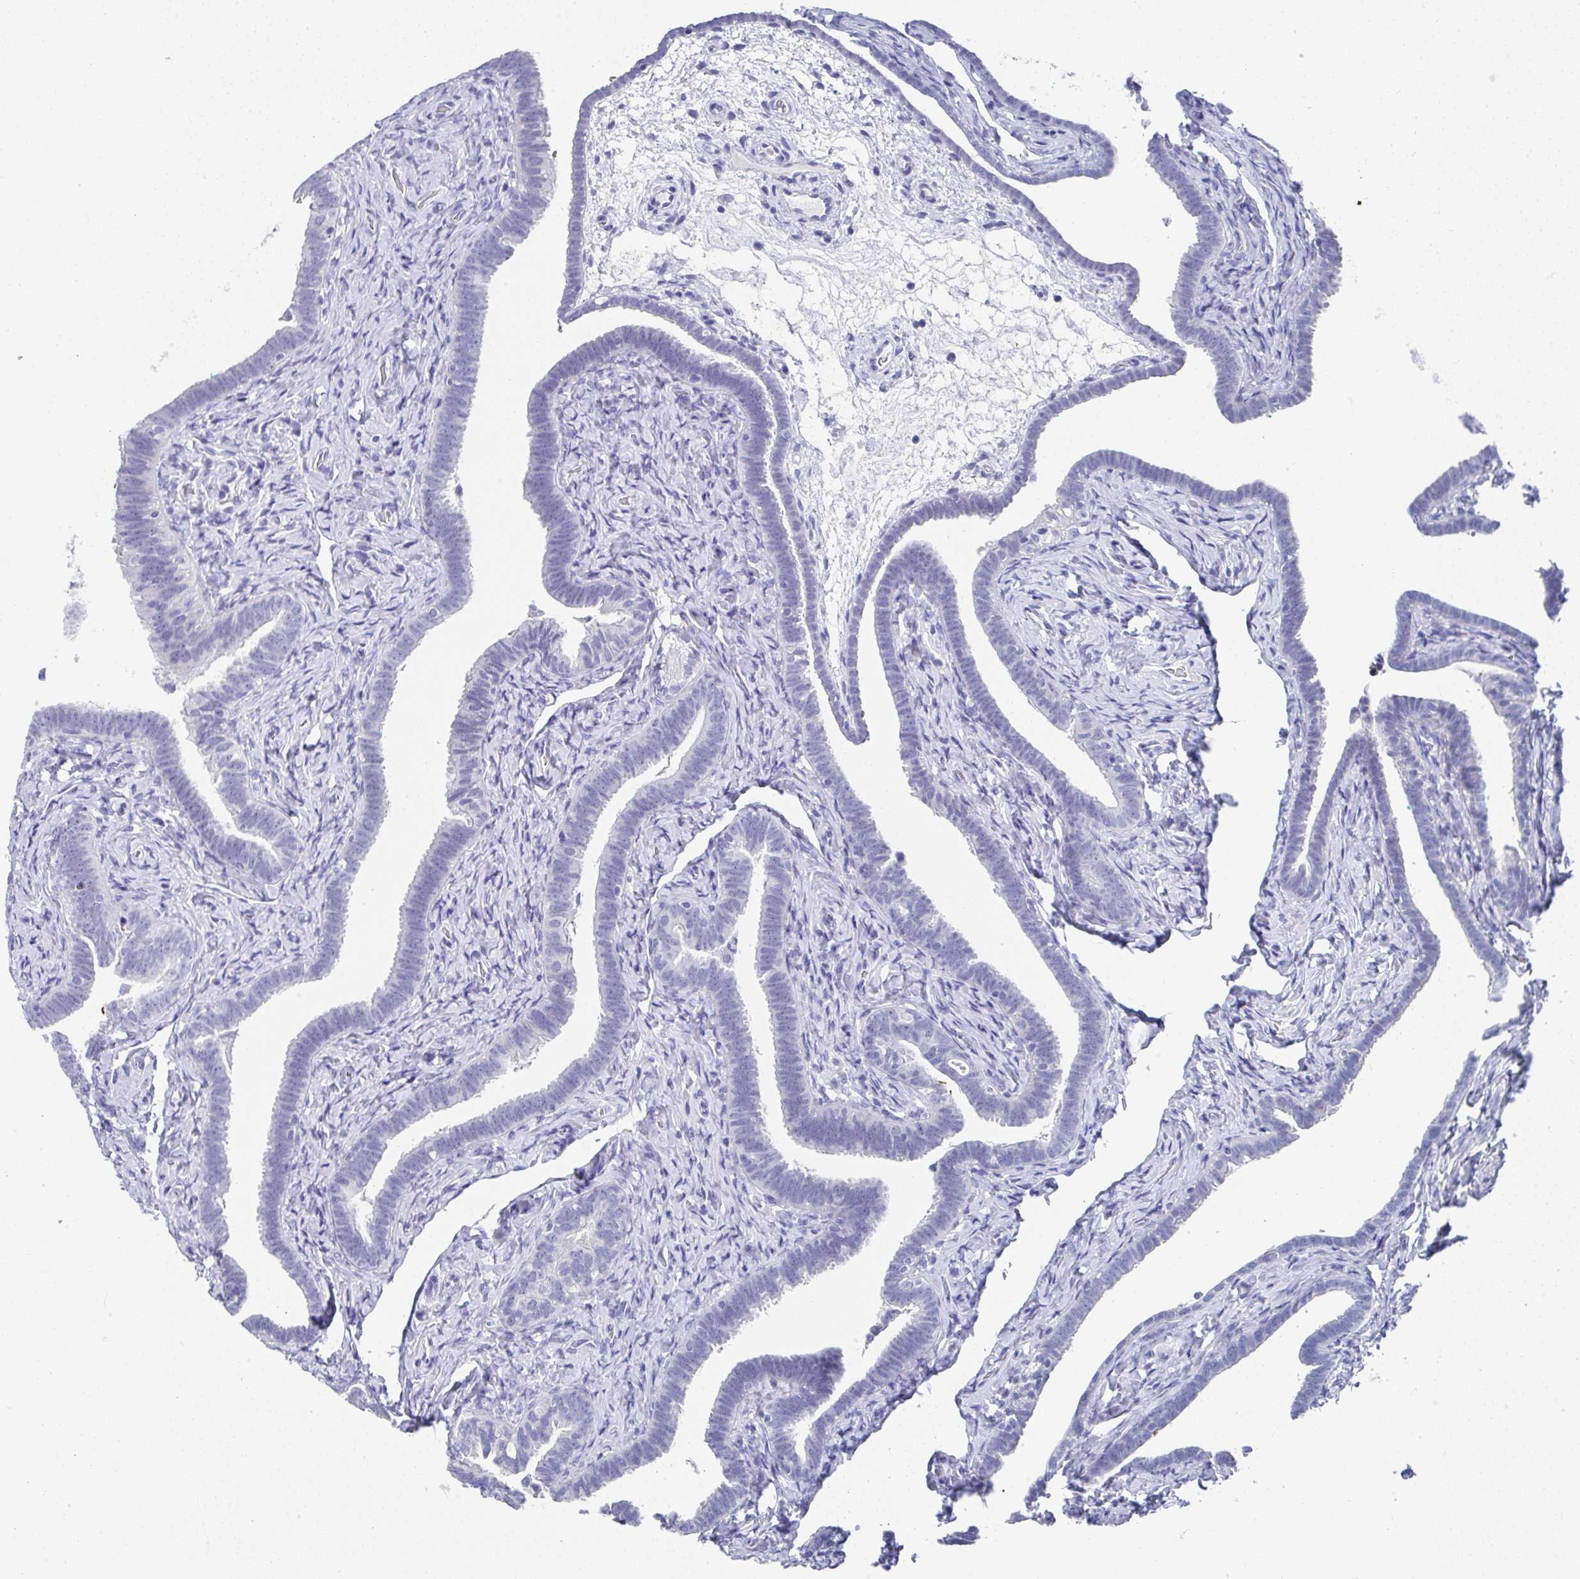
{"staining": {"intensity": "negative", "quantity": "none", "location": "none"}, "tissue": "fallopian tube", "cell_type": "Glandular cells", "image_type": "normal", "snomed": [{"axis": "morphology", "description": "Normal tissue, NOS"}, {"axis": "topography", "description": "Fallopian tube"}], "caption": "The immunohistochemistry (IHC) photomicrograph has no significant positivity in glandular cells of fallopian tube. Nuclei are stained in blue.", "gene": "TNFRSF8", "patient": {"sex": "female", "age": 69}}